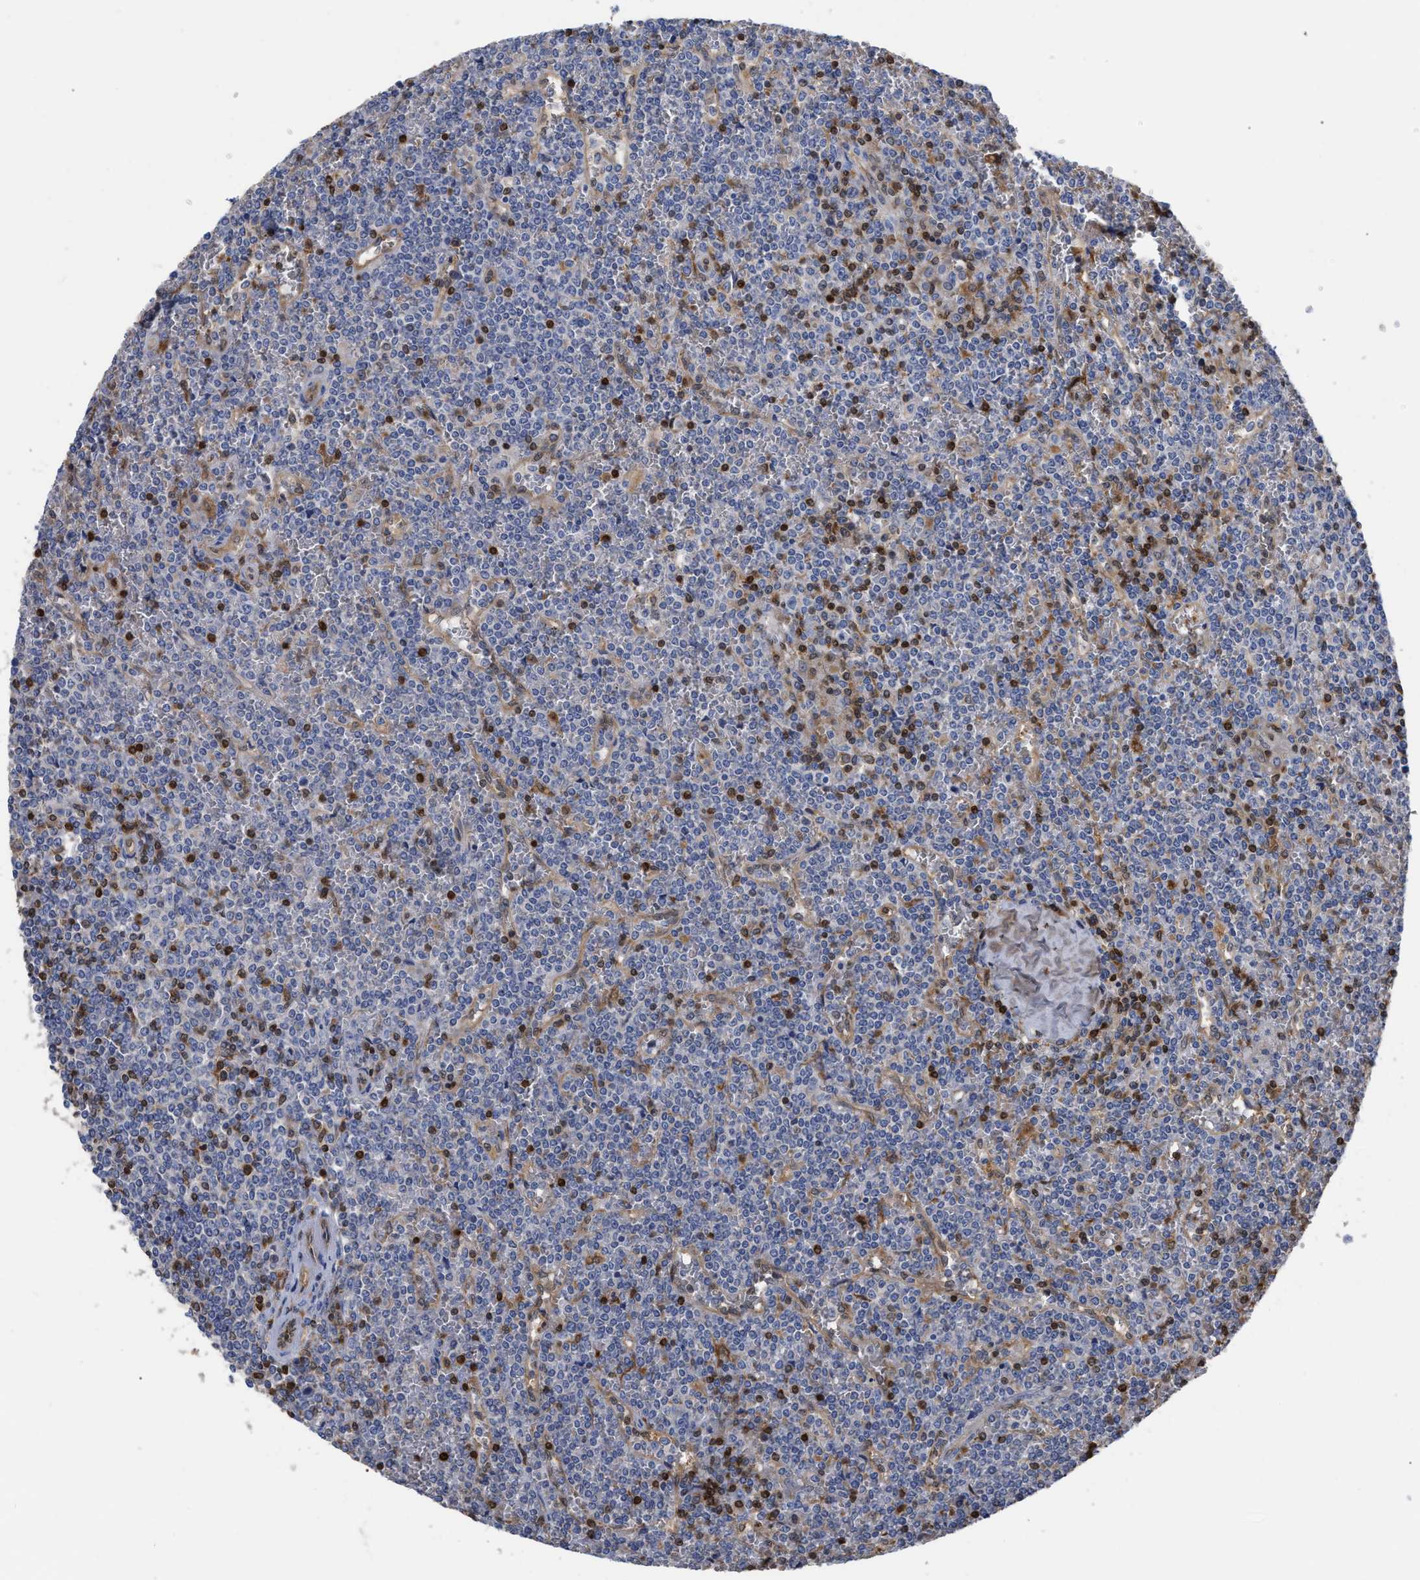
{"staining": {"intensity": "negative", "quantity": "none", "location": "none"}, "tissue": "lymphoma", "cell_type": "Tumor cells", "image_type": "cancer", "snomed": [{"axis": "morphology", "description": "Malignant lymphoma, non-Hodgkin's type, Low grade"}, {"axis": "topography", "description": "Spleen"}], "caption": "A high-resolution histopathology image shows immunohistochemistry staining of low-grade malignant lymphoma, non-Hodgkin's type, which shows no significant positivity in tumor cells.", "gene": "GIMAP4", "patient": {"sex": "female", "age": 19}}